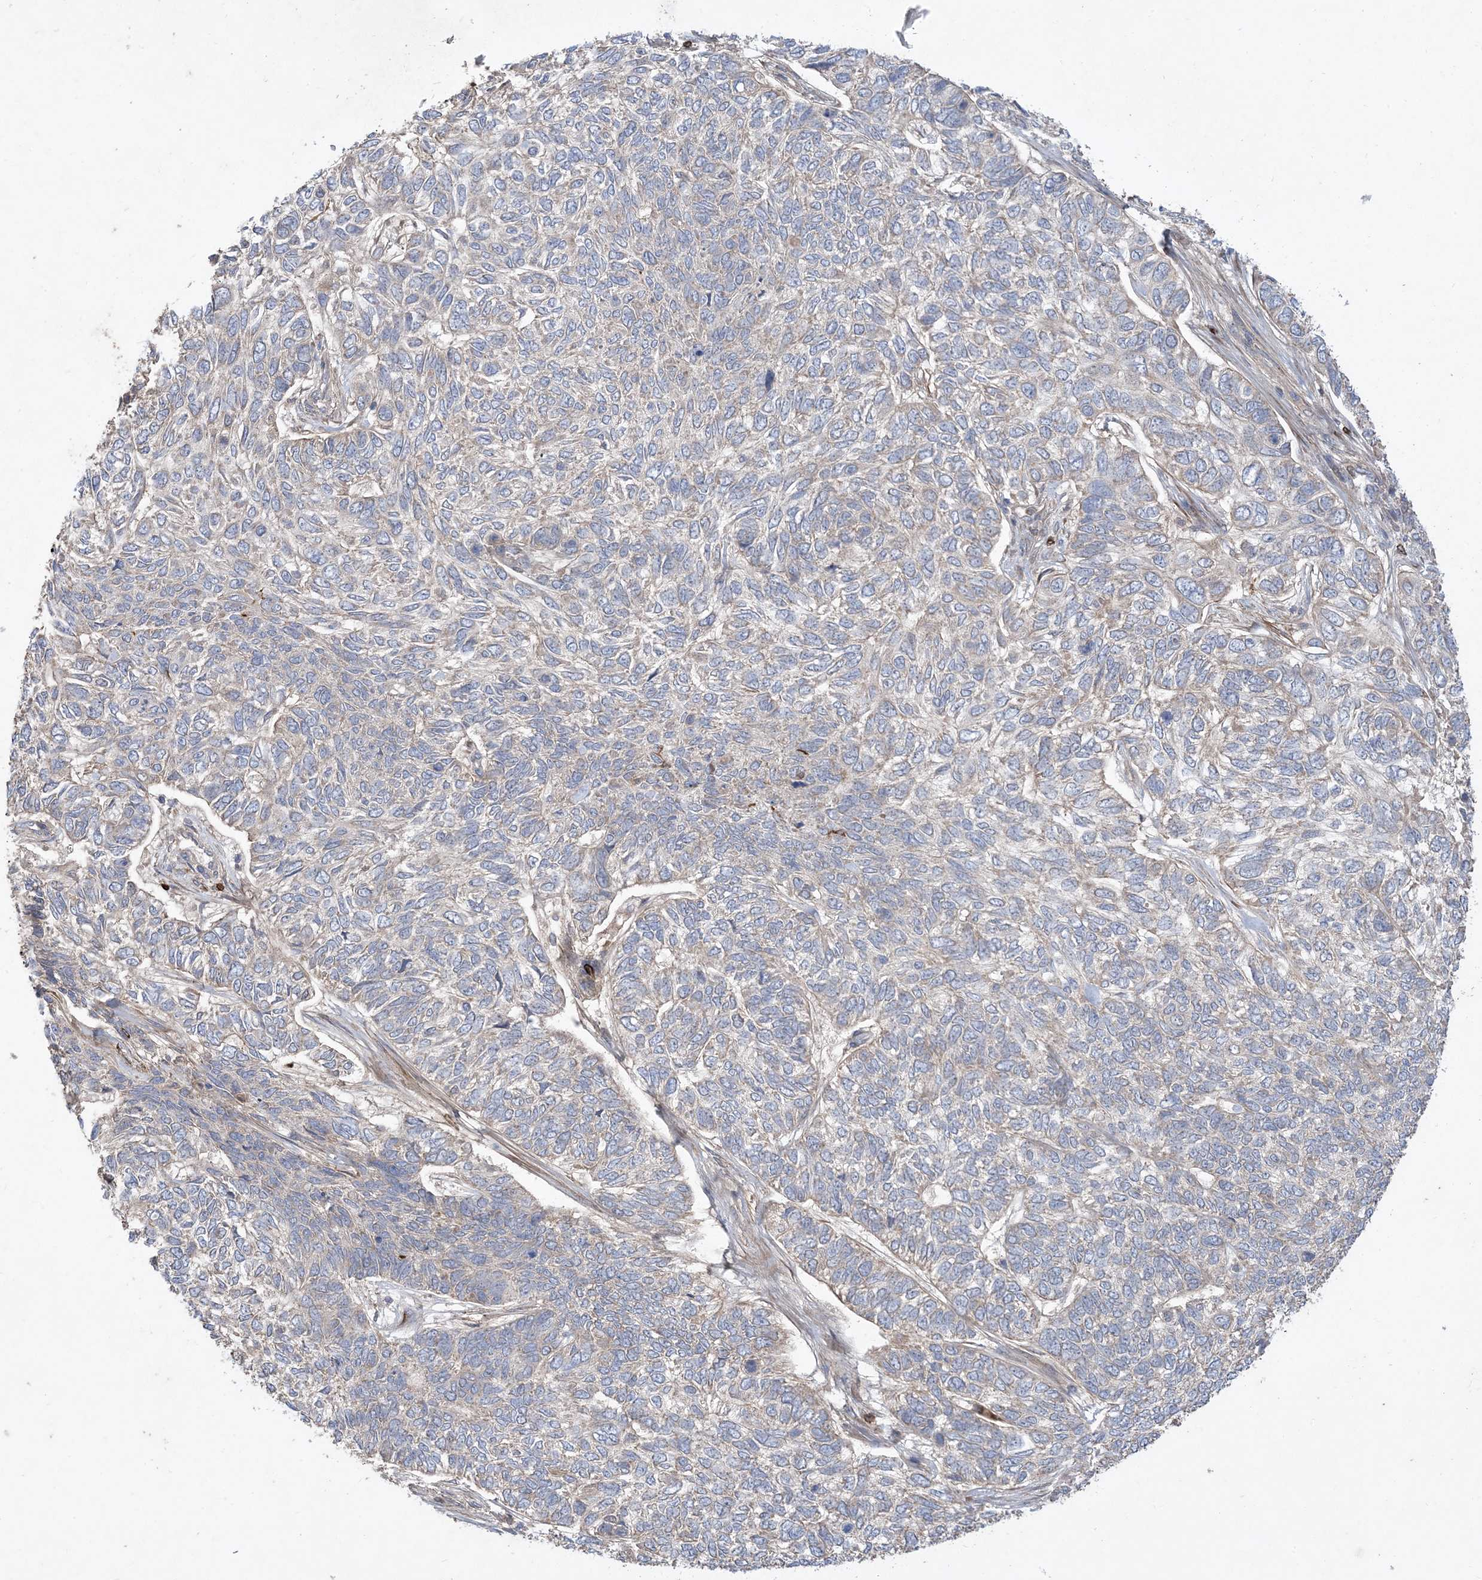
{"staining": {"intensity": "negative", "quantity": "none", "location": "none"}, "tissue": "skin cancer", "cell_type": "Tumor cells", "image_type": "cancer", "snomed": [{"axis": "morphology", "description": "Basal cell carcinoma"}, {"axis": "topography", "description": "Skin"}], "caption": "IHC photomicrograph of neoplastic tissue: human skin cancer (basal cell carcinoma) stained with DAB exhibits no significant protein positivity in tumor cells.", "gene": "MASP2", "patient": {"sex": "female", "age": 65}}